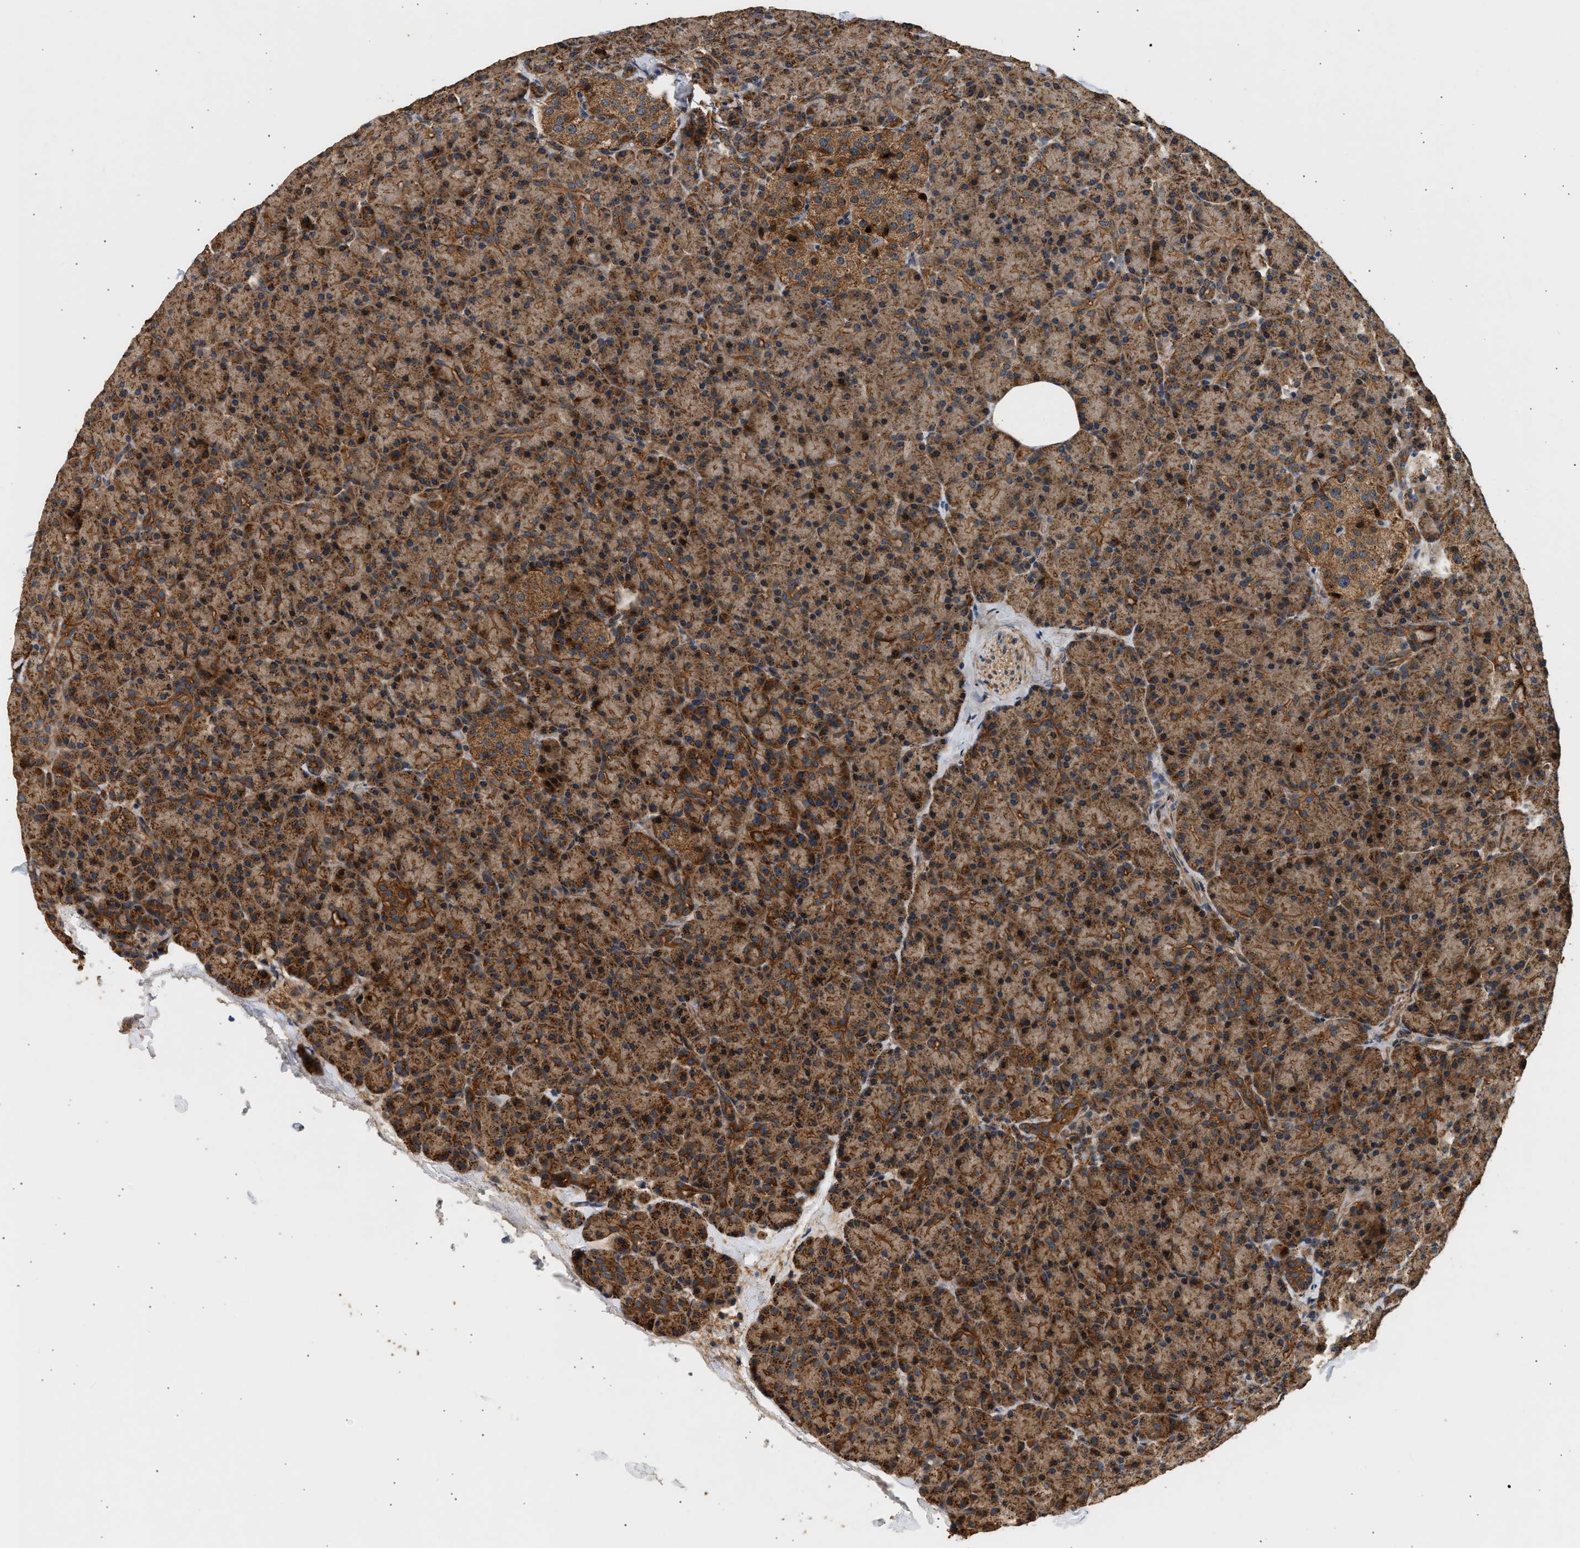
{"staining": {"intensity": "moderate", "quantity": ">75%", "location": "cytoplasmic/membranous"}, "tissue": "pancreas", "cell_type": "Exocrine glandular cells", "image_type": "normal", "snomed": [{"axis": "morphology", "description": "Normal tissue, NOS"}, {"axis": "topography", "description": "Pancreas"}], "caption": "Immunohistochemistry micrograph of benign human pancreas stained for a protein (brown), which demonstrates medium levels of moderate cytoplasmic/membranous expression in approximately >75% of exocrine glandular cells.", "gene": "DUSP14", "patient": {"sex": "female", "age": 43}}